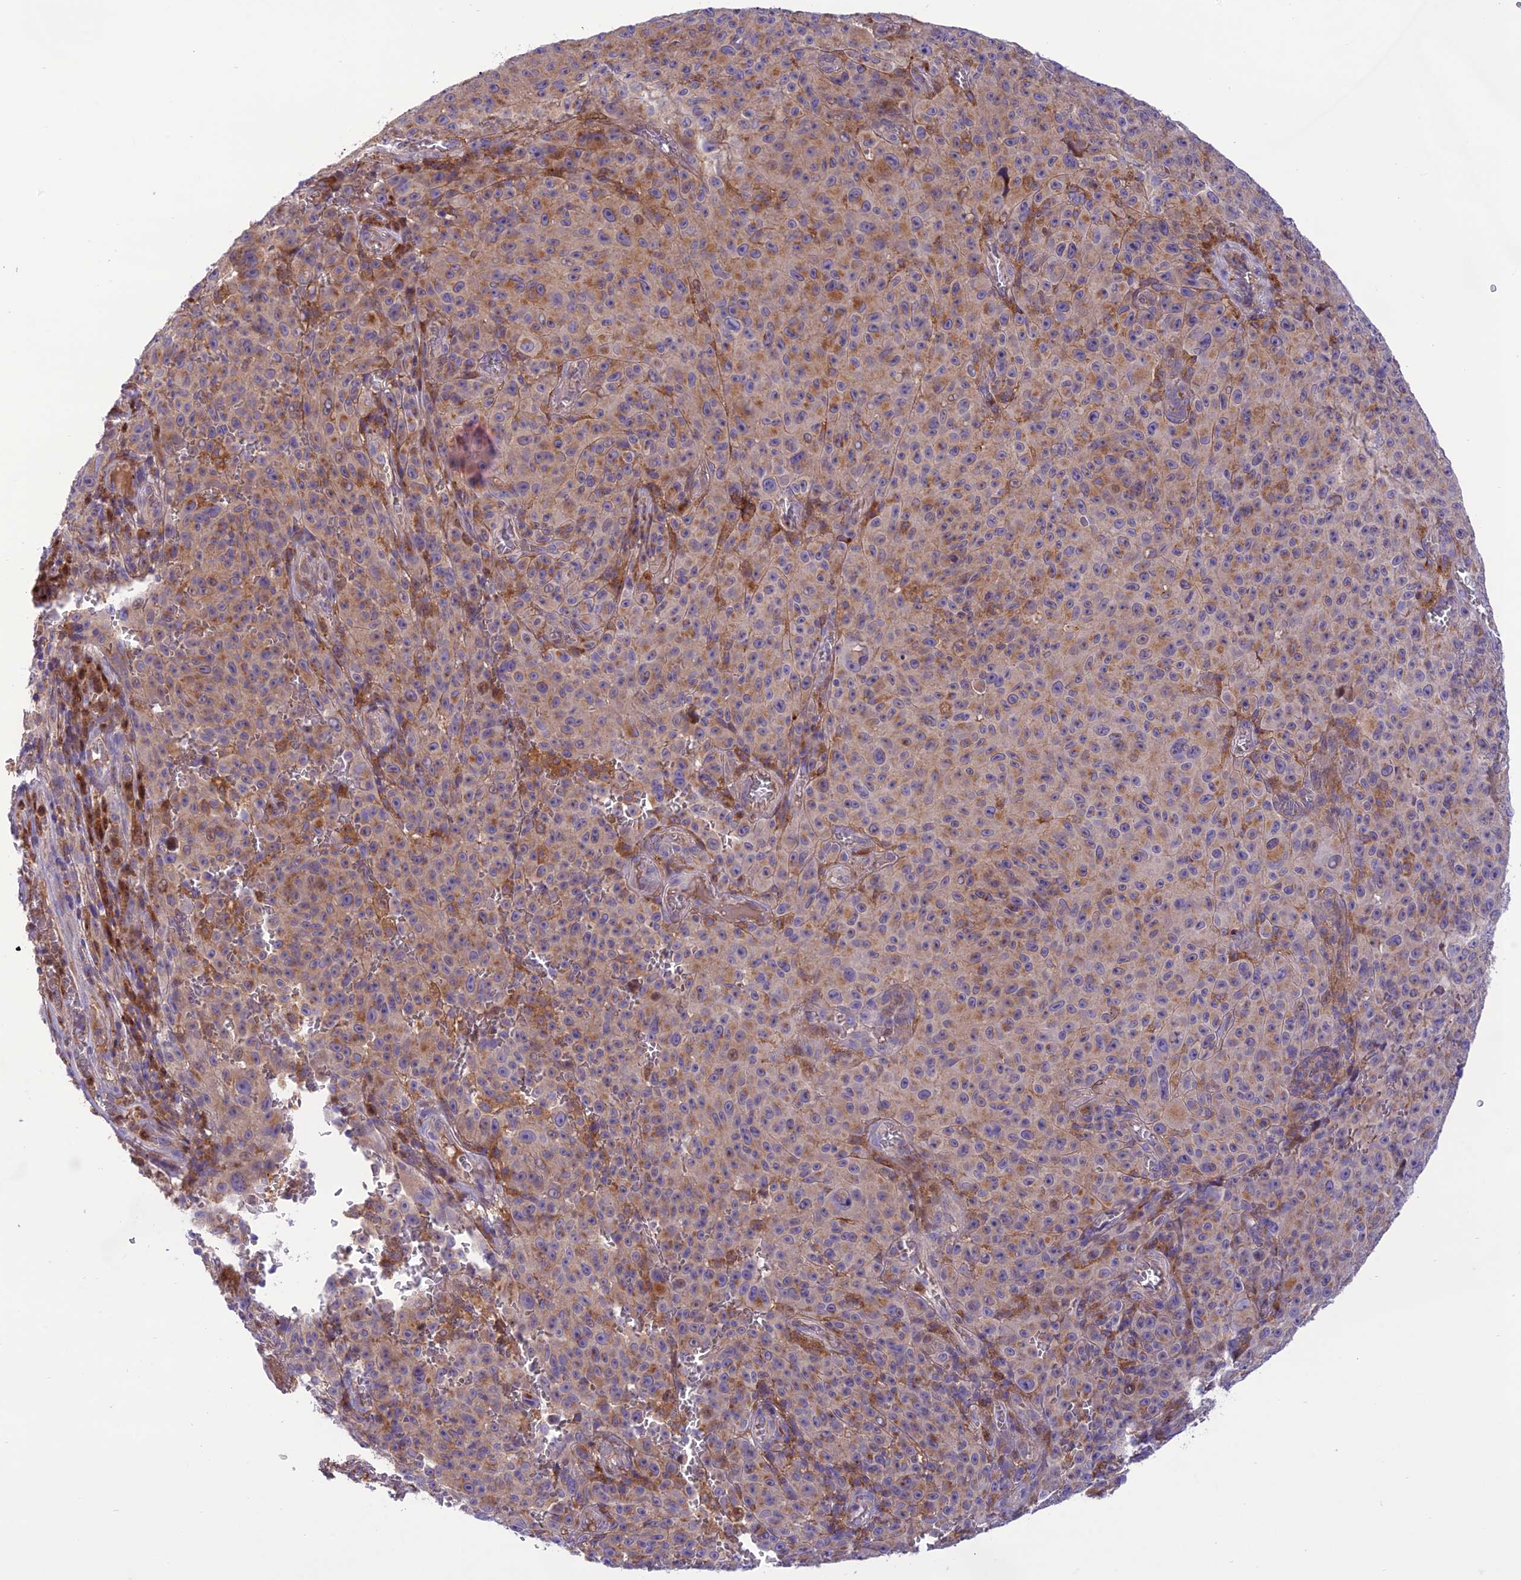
{"staining": {"intensity": "weak", "quantity": "25%-75%", "location": "cytoplasmic/membranous"}, "tissue": "melanoma", "cell_type": "Tumor cells", "image_type": "cancer", "snomed": [{"axis": "morphology", "description": "Malignant melanoma, NOS"}, {"axis": "topography", "description": "Skin"}], "caption": "A brown stain highlights weak cytoplasmic/membranous positivity of a protein in human malignant melanoma tumor cells.", "gene": "JMY", "patient": {"sex": "female", "age": 82}}